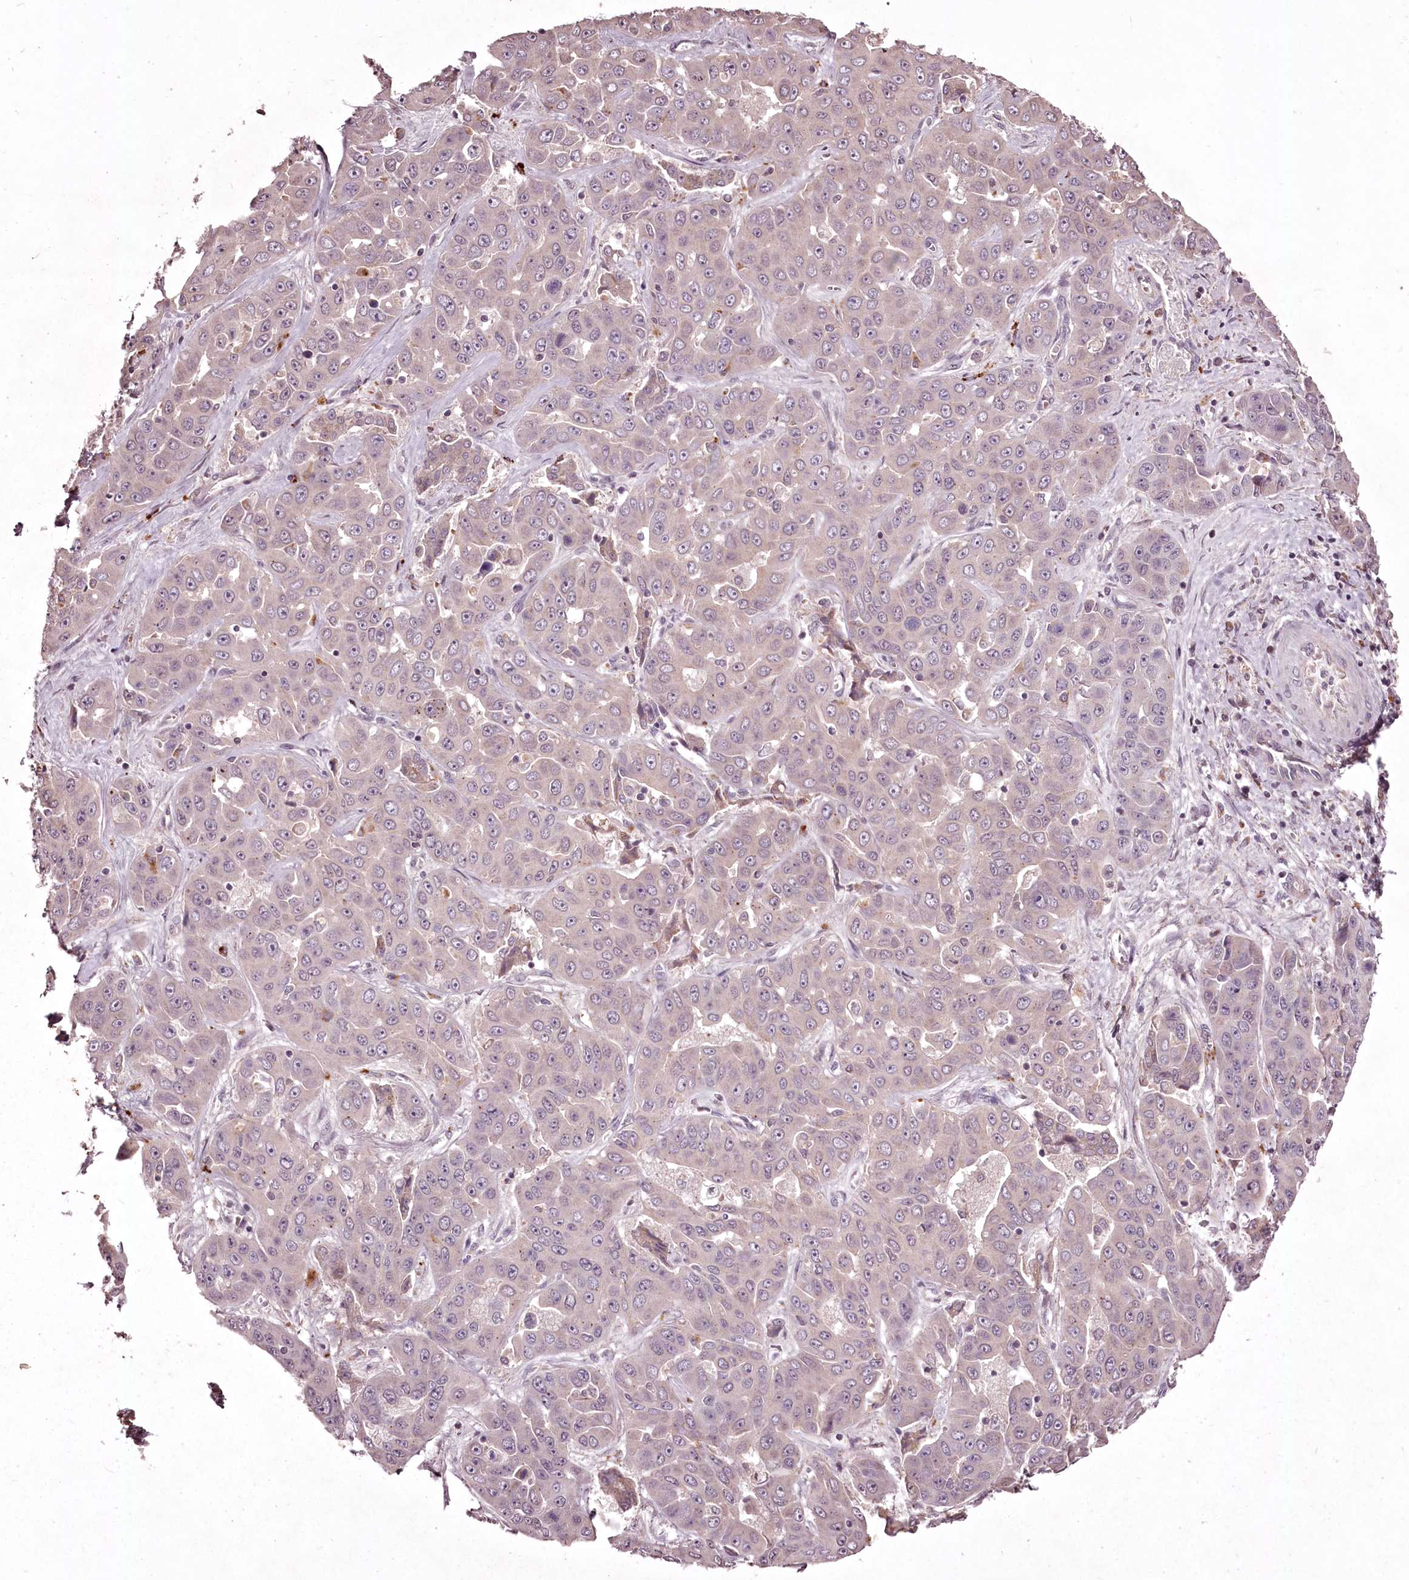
{"staining": {"intensity": "negative", "quantity": "none", "location": "none"}, "tissue": "liver cancer", "cell_type": "Tumor cells", "image_type": "cancer", "snomed": [{"axis": "morphology", "description": "Cholangiocarcinoma"}, {"axis": "topography", "description": "Liver"}], "caption": "The IHC image has no significant expression in tumor cells of cholangiocarcinoma (liver) tissue.", "gene": "ADRA1D", "patient": {"sex": "female", "age": 52}}